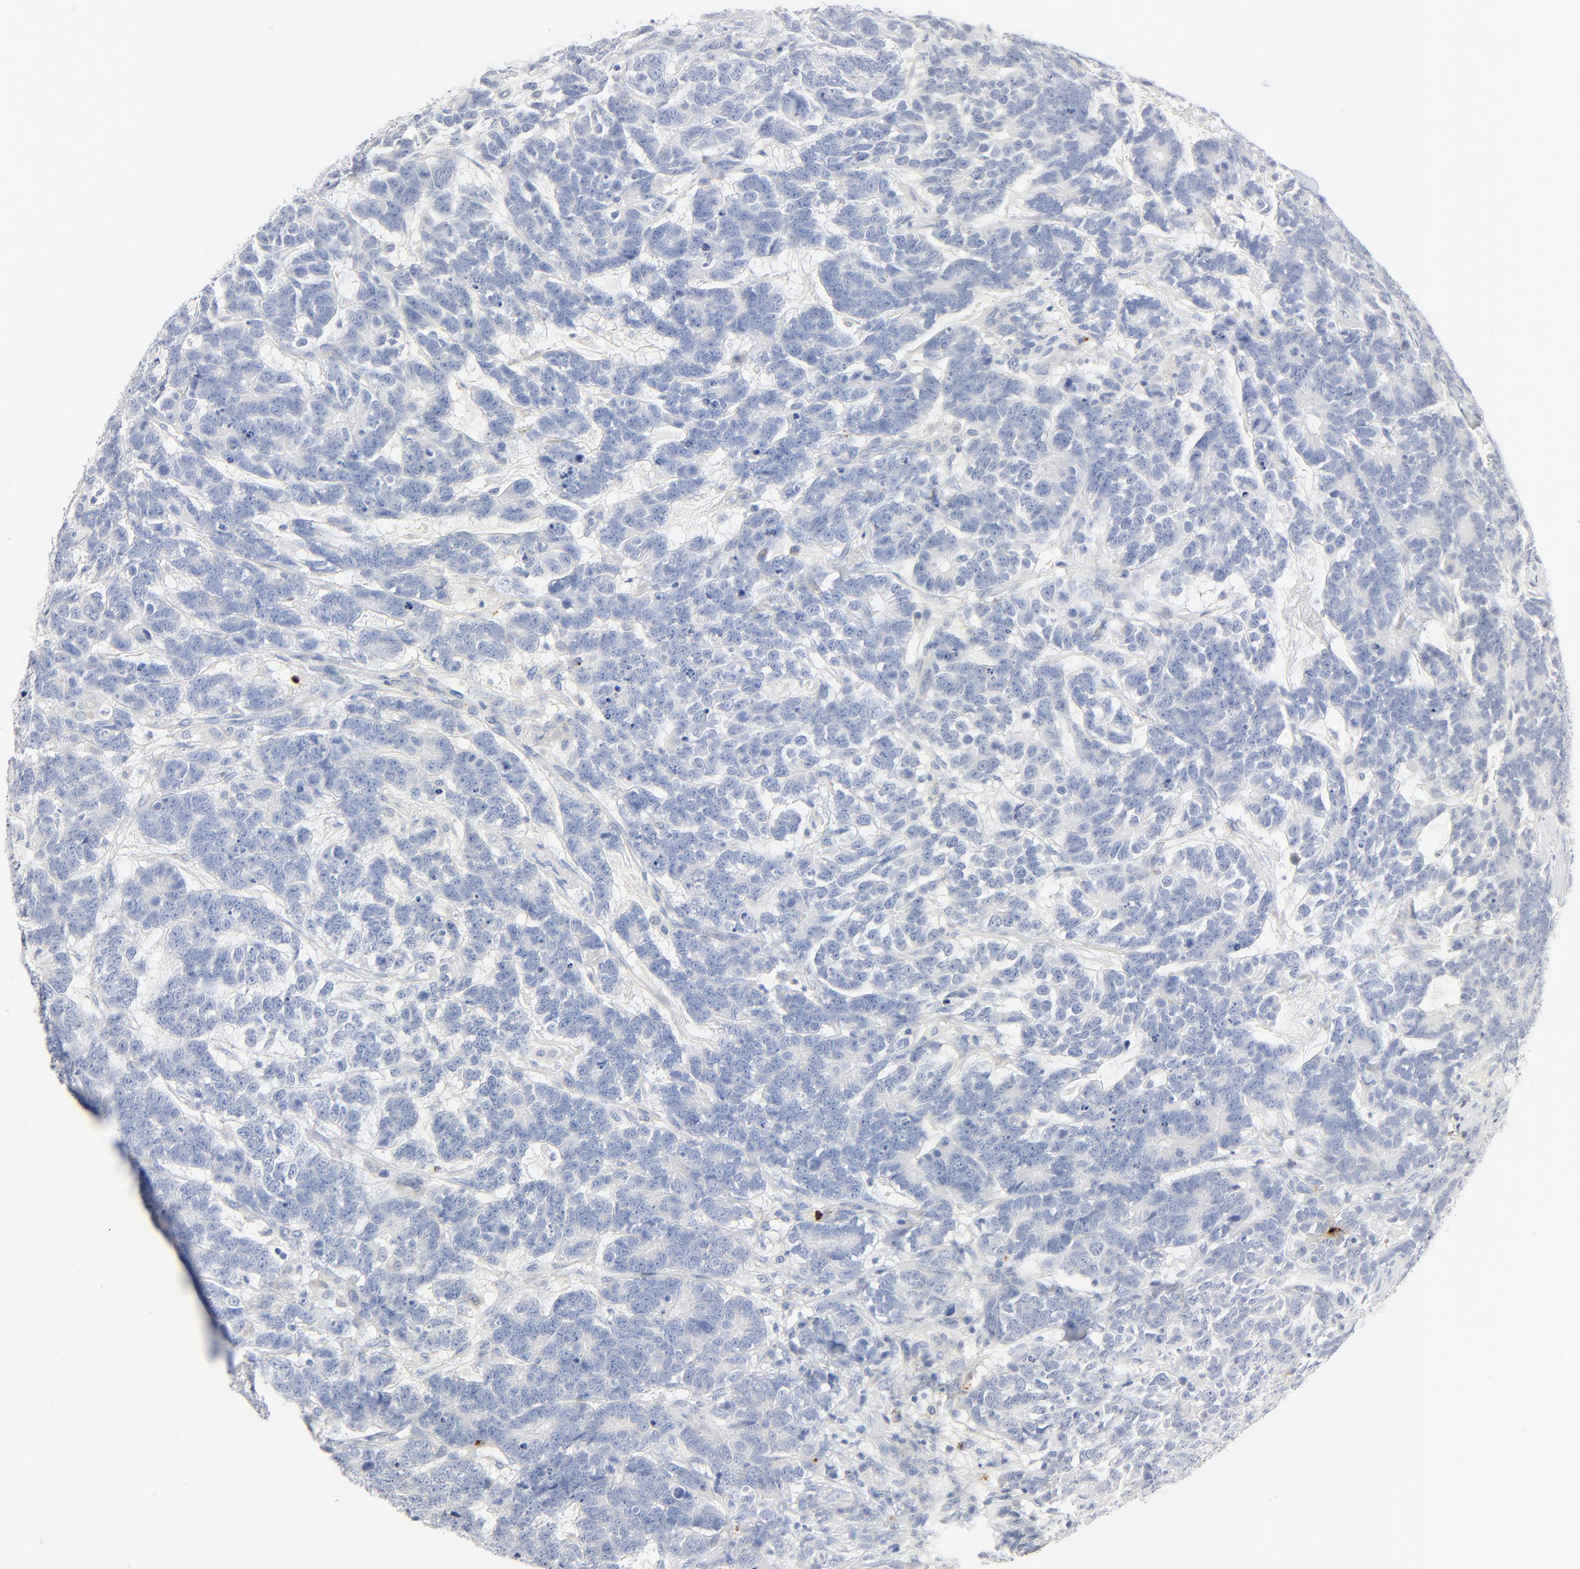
{"staining": {"intensity": "negative", "quantity": "none", "location": "none"}, "tissue": "testis cancer", "cell_type": "Tumor cells", "image_type": "cancer", "snomed": [{"axis": "morphology", "description": "Carcinoma, Embryonal, NOS"}, {"axis": "topography", "description": "Testis"}], "caption": "High magnification brightfield microscopy of testis cancer (embryonal carcinoma) stained with DAB (3,3'-diaminobenzidine) (brown) and counterstained with hematoxylin (blue): tumor cells show no significant positivity.", "gene": "GZMB", "patient": {"sex": "male", "age": 26}}